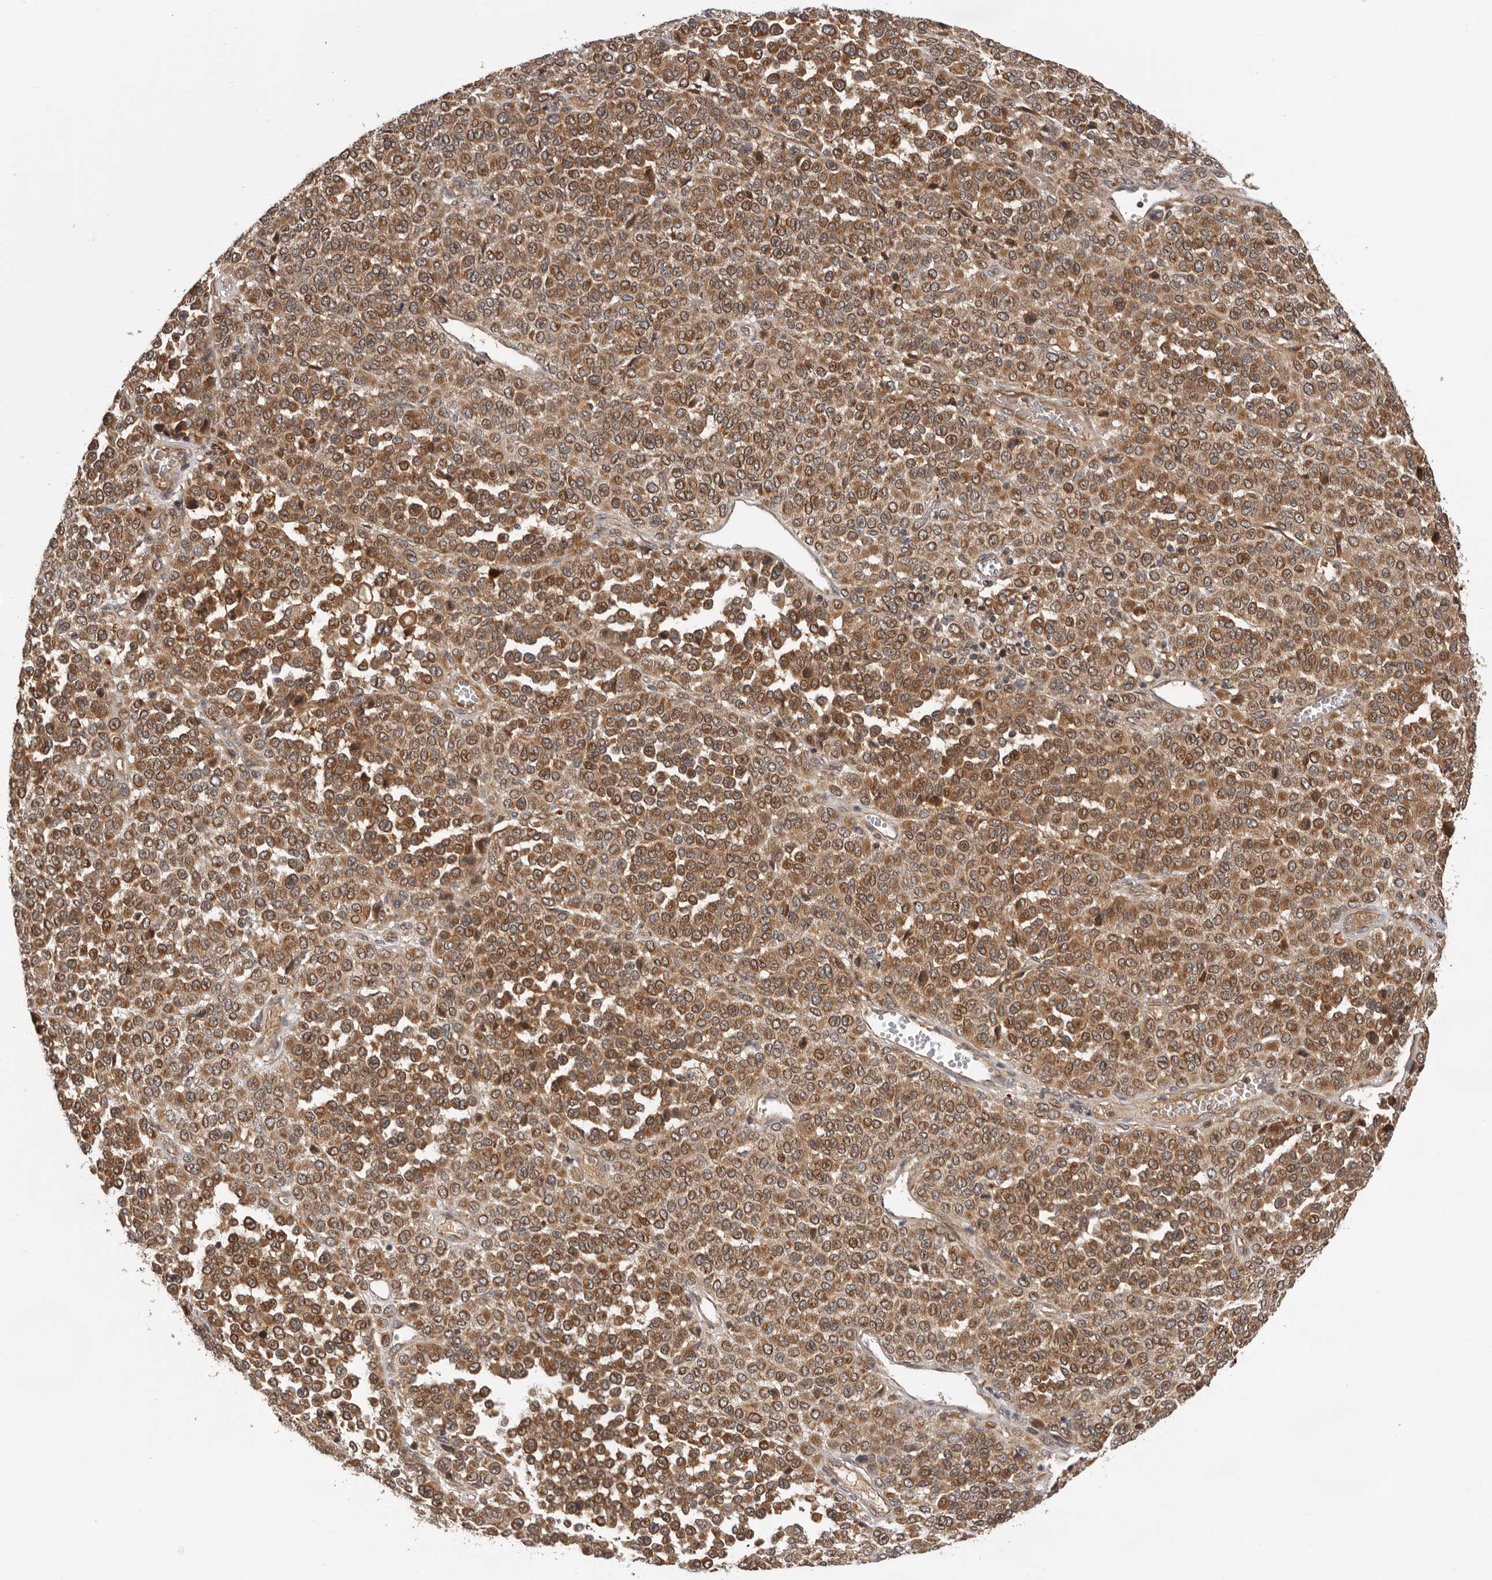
{"staining": {"intensity": "strong", "quantity": ">75%", "location": "cytoplasmic/membranous"}, "tissue": "melanoma", "cell_type": "Tumor cells", "image_type": "cancer", "snomed": [{"axis": "morphology", "description": "Malignant melanoma, Metastatic site"}, {"axis": "topography", "description": "Pancreas"}], "caption": "Melanoma stained with a brown dye displays strong cytoplasmic/membranous positive positivity in about >75% of tumor cells.", "gene": "RNF157", "patient": {"sex": "female", "age": 30}}